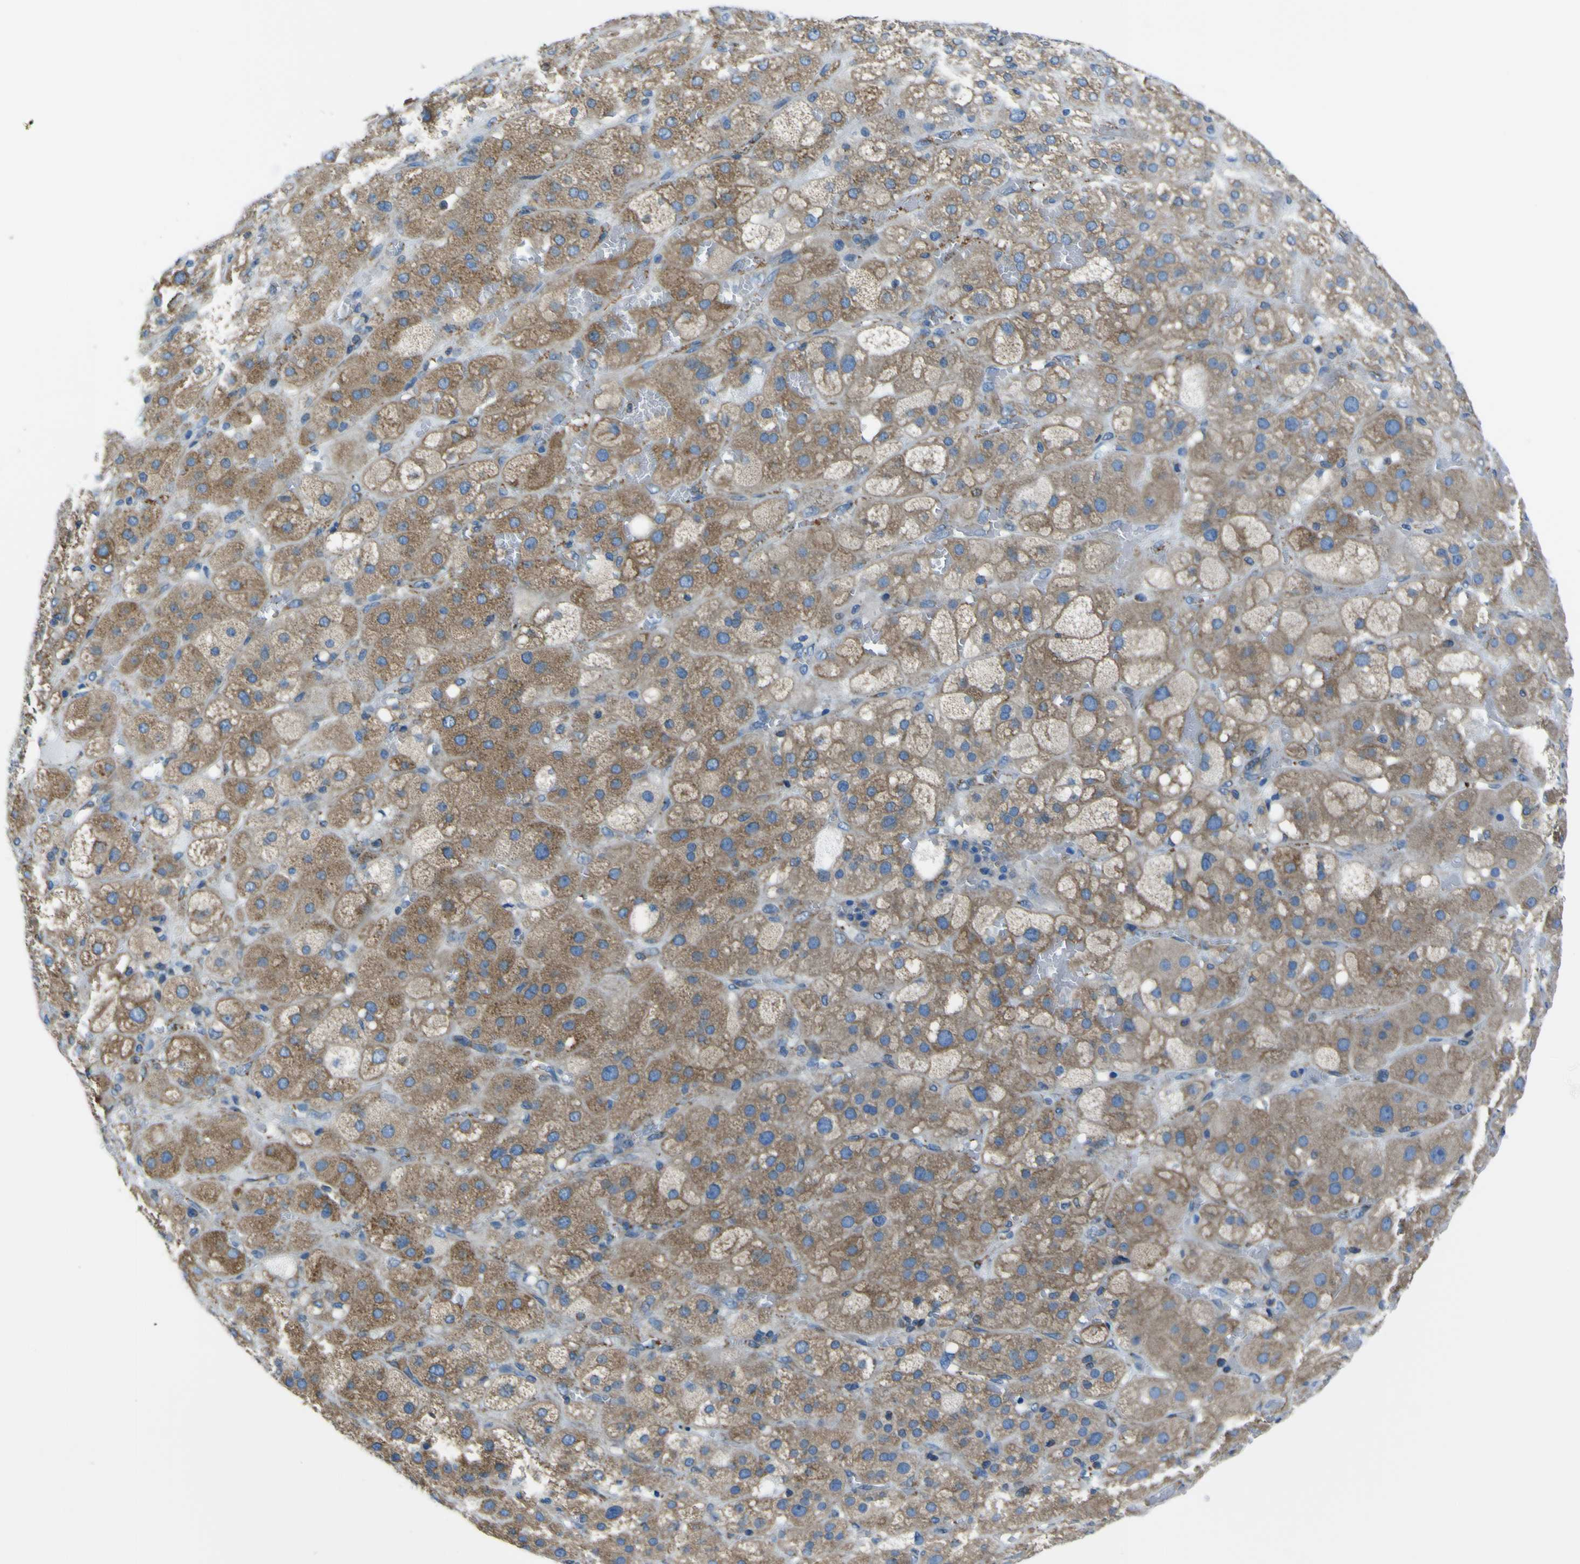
{"staining": {"intensity": "moderate", "quantity": "25%-75%", "location": "cytoplasmic/membranous"}, "tissue": "adrenal gland", "cell_type": "Glandular cells", "image_type": "normal", "snomed": [{"axis": "morphology", "description": "Normal tissue, NOS"}, {"axis": "topography", "description": "Adrenal gland"}], "caption": "High-power microscopy captured an immunohistochemistry (IHC) micrograph of normal adrenal gland, revealing moderate cytoplasmic/membranous expression in approximately 25%-75% of glandular cells. The staining was performed using DAB (3,3'-diaminobenzidine), with brown indicating positive protein expression. Nuclei are stained blue with hematoxylin.", "gene": "STIM1", "patient": {"sex": "female", "age": 47}}